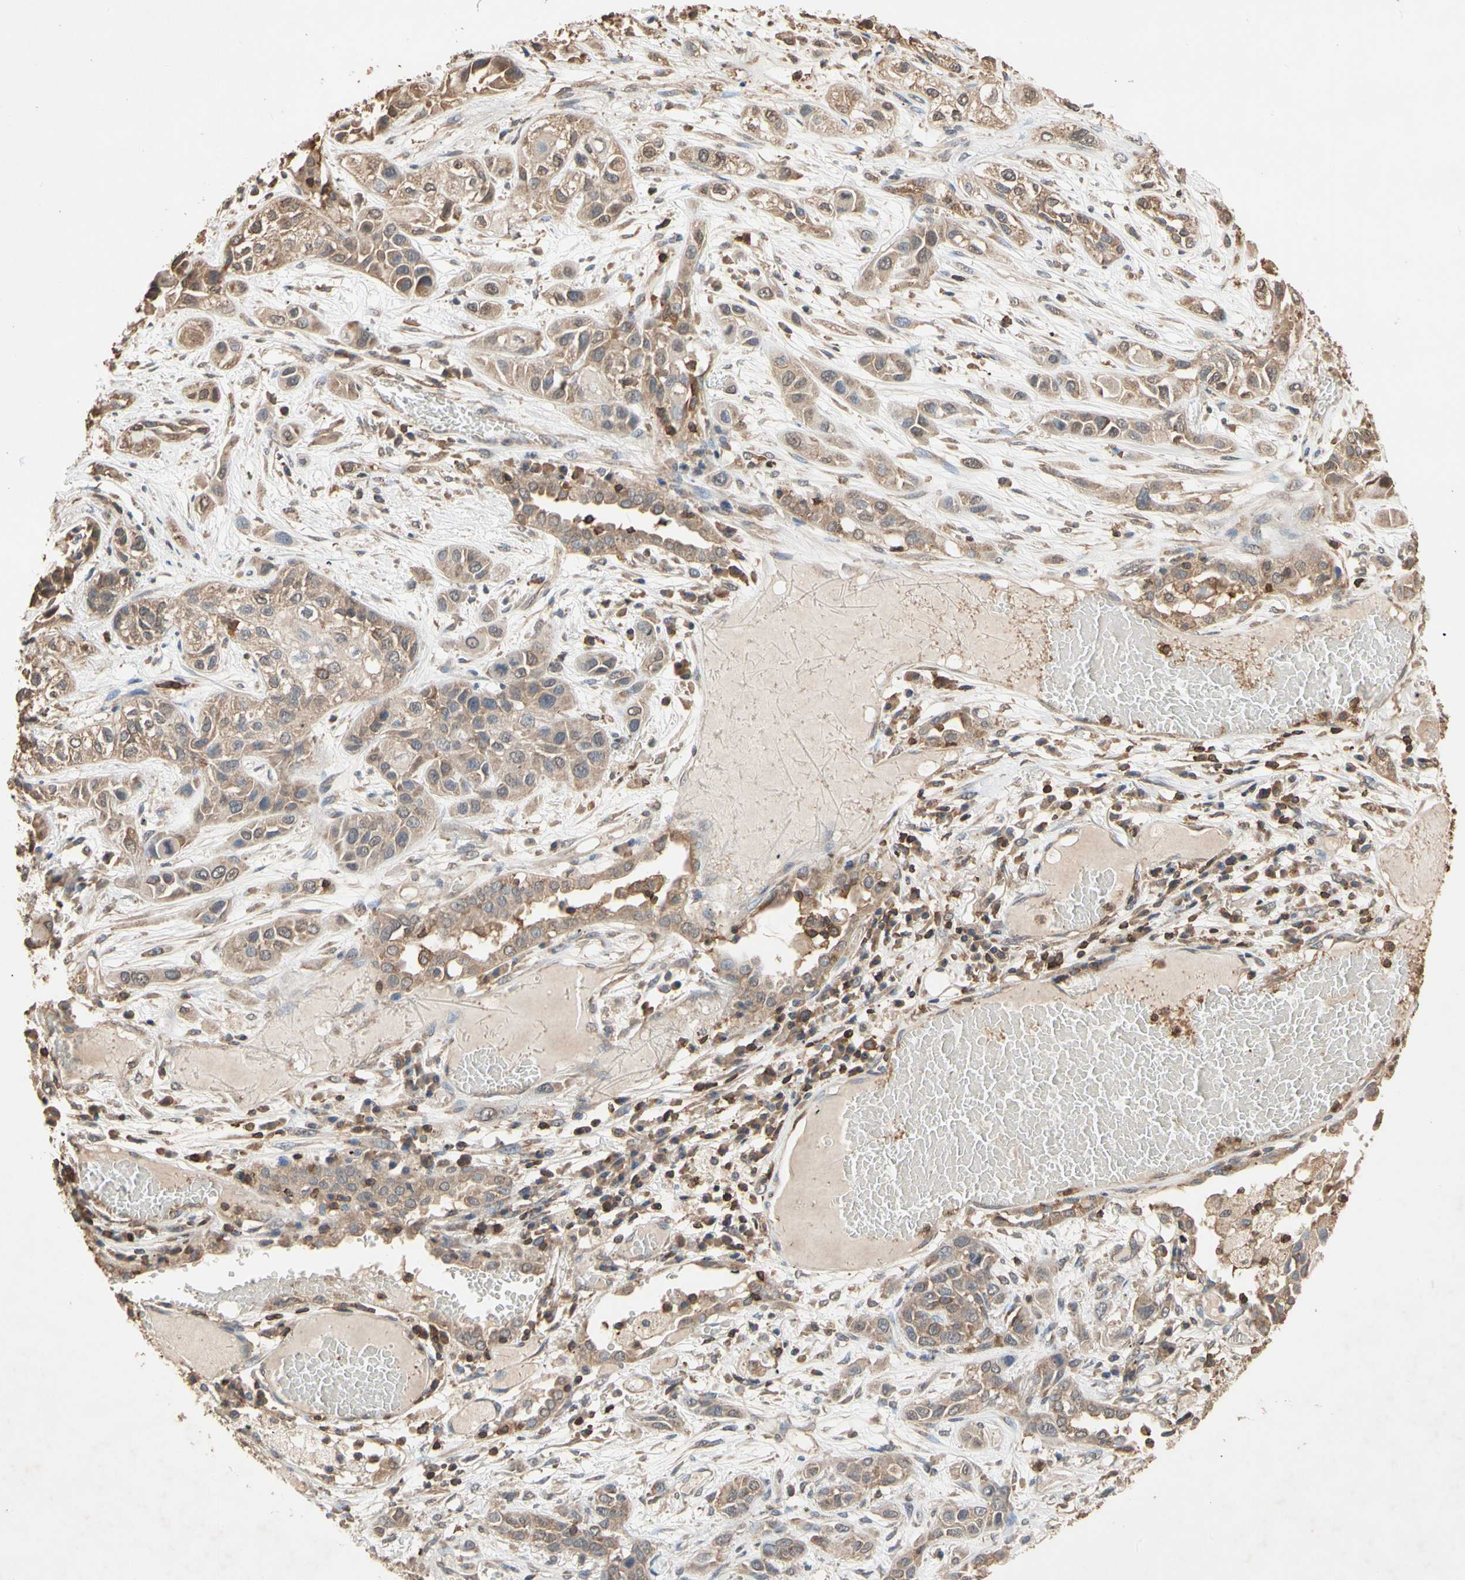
{"staining": {"intensity": "weak", "quantity": ">75%", "location": "cytoplasmic/membranous"}, "tissue": "lung cancer", "cell_type": "Tumor cells", "image_type": "cancer", "snomed": [{"axis": "morphology", "description": "Squamous cell carcinoma, NOS"}, {"axis": "topography", "description": "Lung"}], "caption": "Lung cancer stained for a protein (brown) shows weak cytoplasmic/membranous positive staining in about >75% of tumor cells.", "gene": "MAP3K10", "patient": {"sex": "male", "age": 71}}